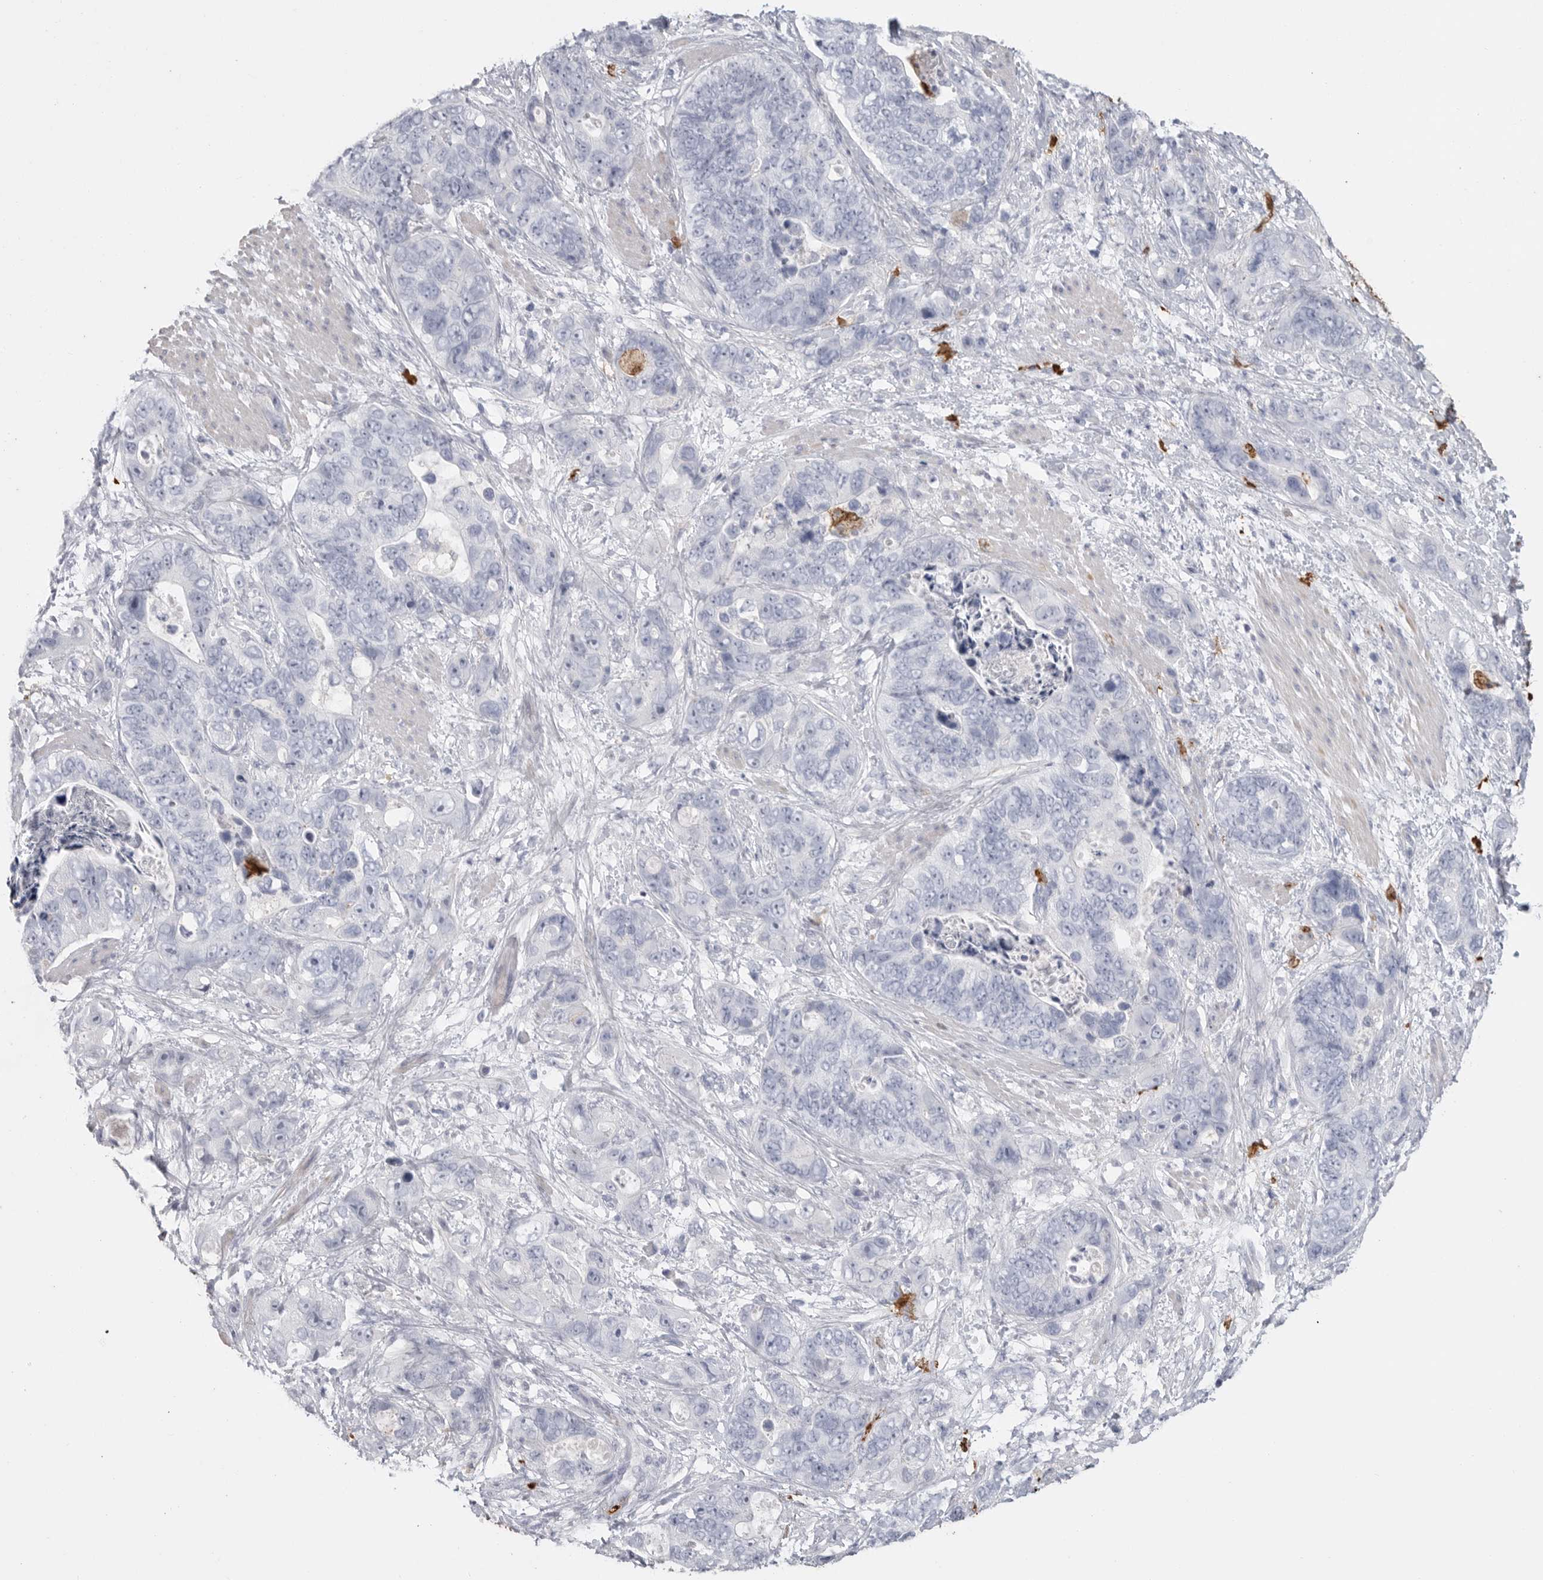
{"staining": {"intensity": "negative", "quantity": "none", "location": "none"}, "tissue": "stomach cancer", "cell_type": "Tumor cells", "image_type": "cancer", "snomed": [{"axis": "morphology", "description": "Normal tissue, NOS"}, {"axis": "morphology", "description": "Adenocarcinoma, NOS"}, {"axis": "topography", "description": "Stomach"}], "caption": "Immunohistochemical staining of human stomach cancer (adenocarcinoma) reveals no significant positivity in tumor cells.", "gene": "CYB561D1", "patient": {"sex": "female", "age": 89}}